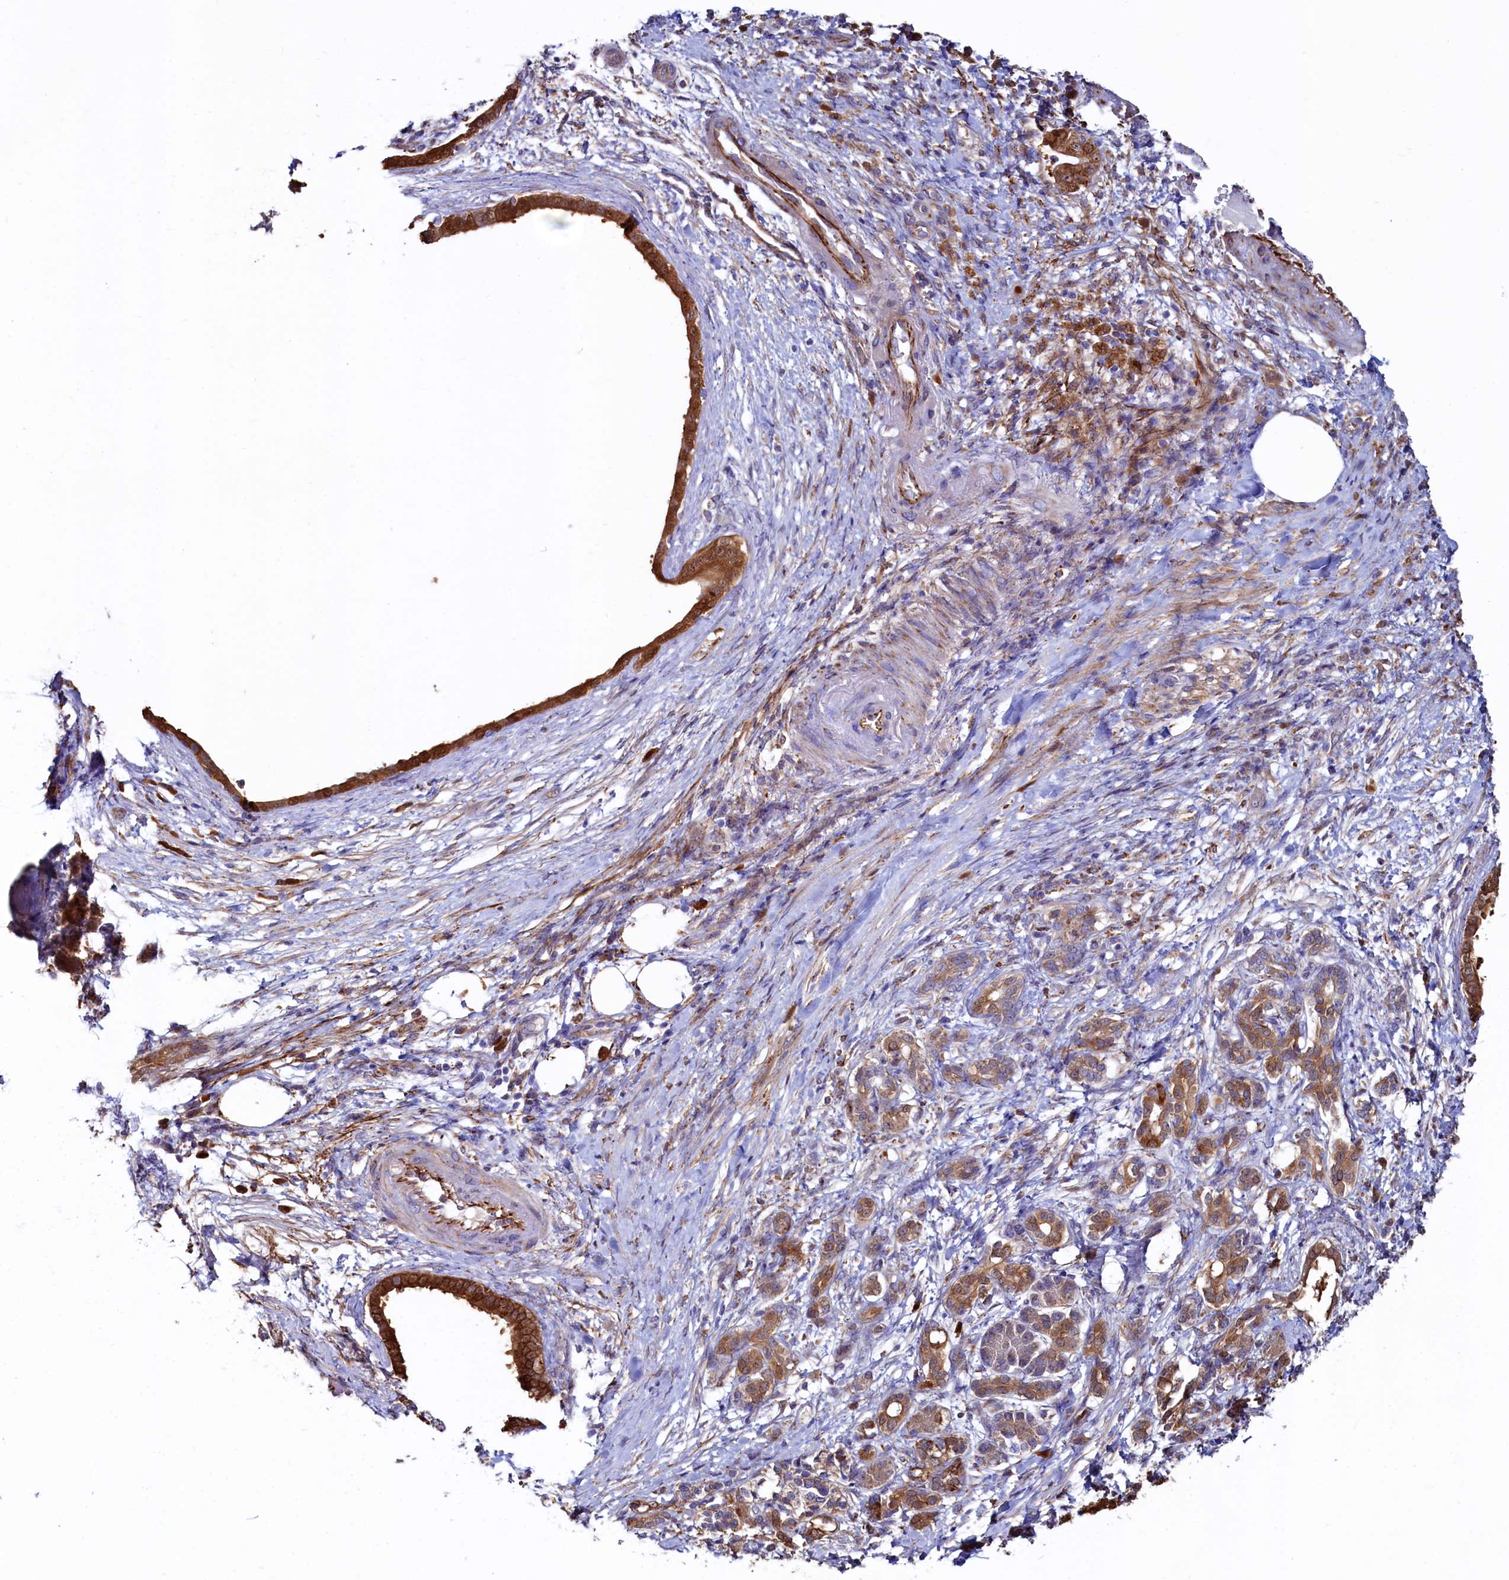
{"staining": {"intensity": "strong", "quantity": ">75%", "location": "cytoplasmic/membranous"}, "tissue": "pancreatic cancer", "cell_type": "Tumor cells", "image_type": "cancer", "snomed": [{"axis": "morphology", "description": "Adenocarcinoma, NOS"}, {"axis": "topography", "description": "Pancreas"}], "caption": "Pancreatic cancer (adenocarcinoma) tissue displays strong cytoplasmic/membranous positivity in about >75% of tumor cells", "gene": "ASTE1", "patient": {"sex": "female", "age": 55}}